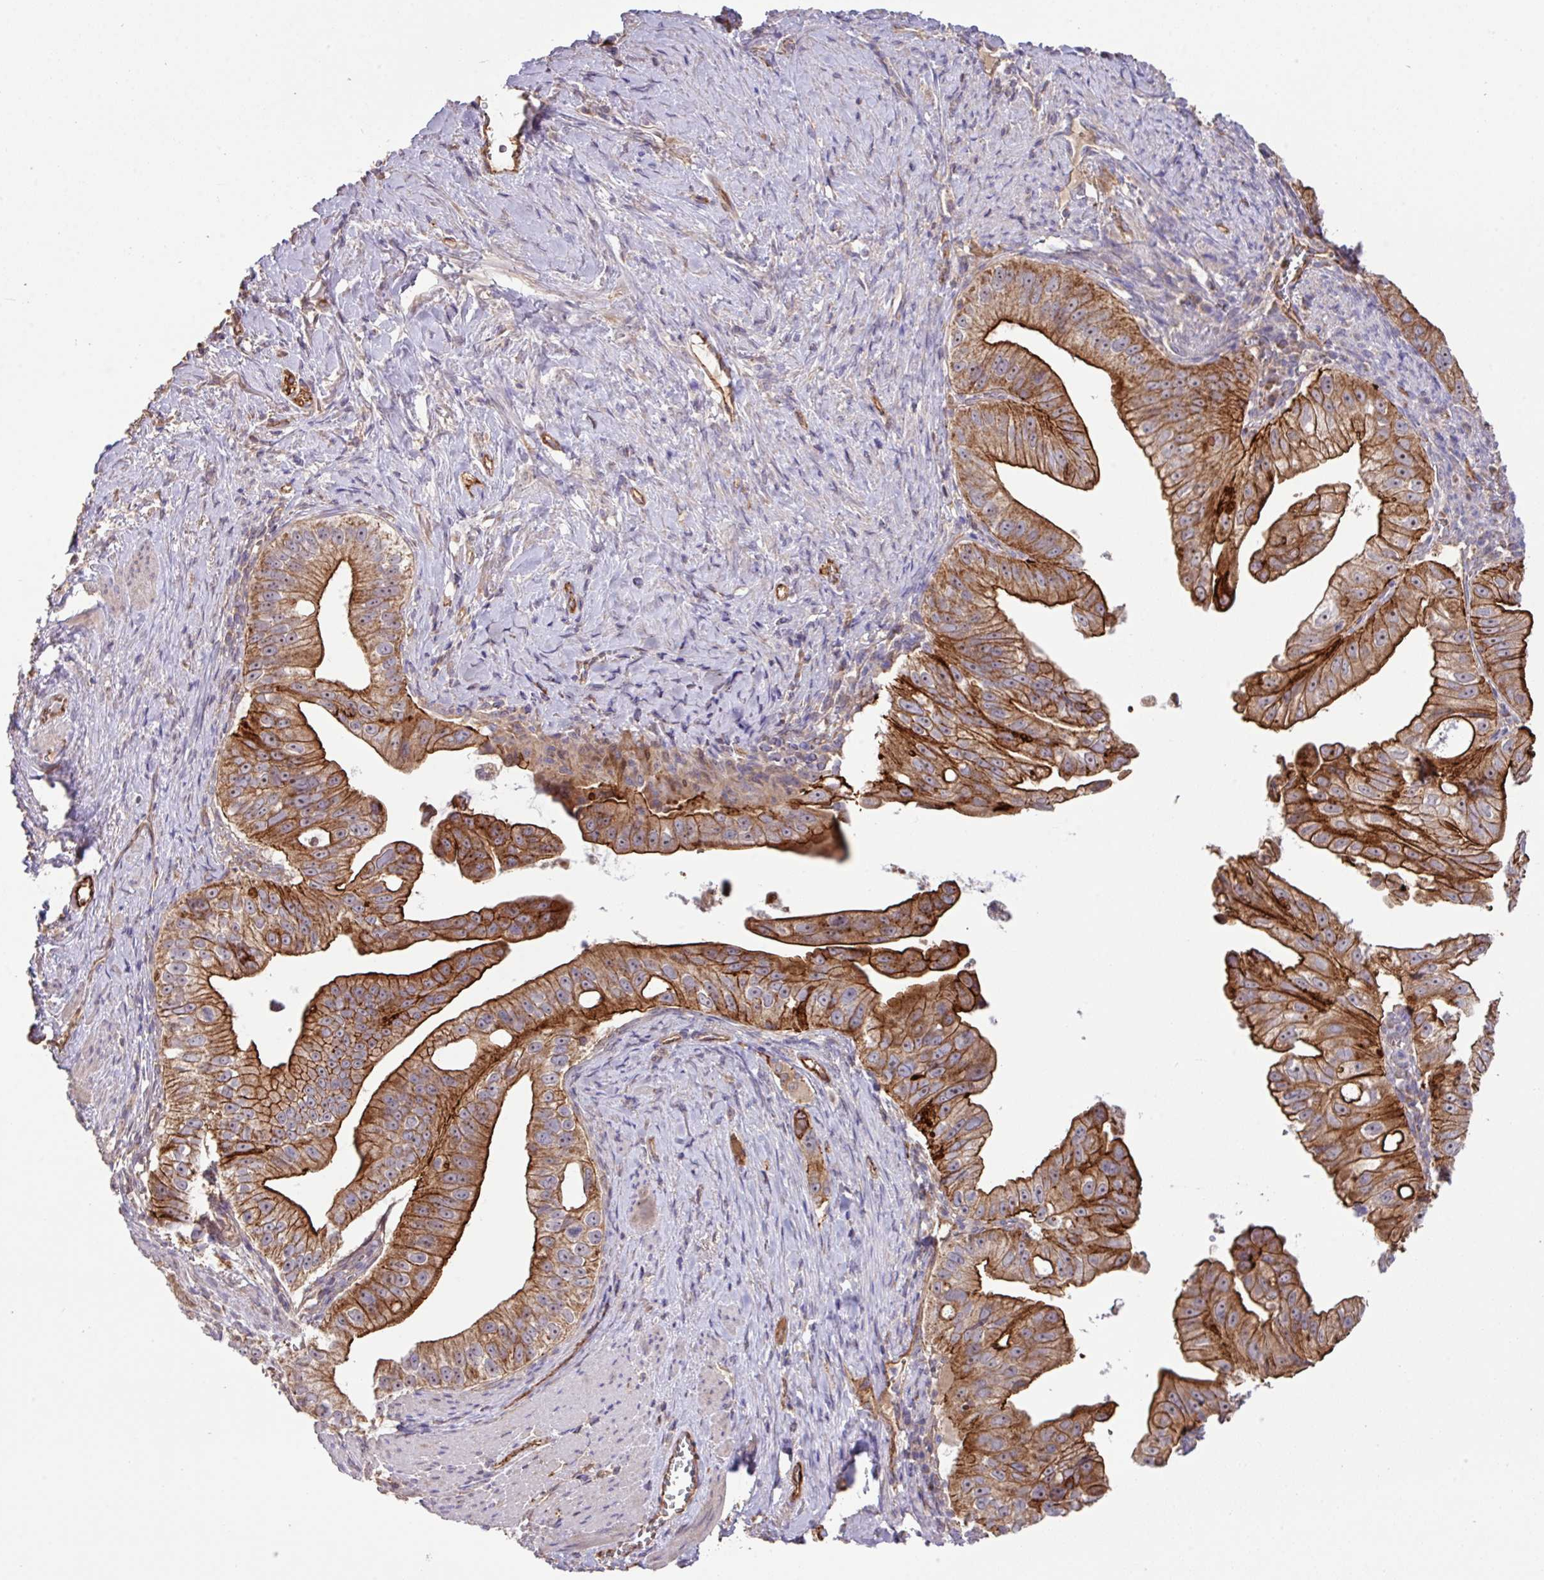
{"staining": {"intensity": "strong", "quantity": ">75%", "location": "cytoplasmic/membranous"}, "tissue": "pancreatic cancer", "cell_type": "Tumor cells", "image_type": "cancer", "snomed": [{"axis": "morphology", "description": "Adenocarcinoma, NOS"}, {"axis": "topography", "description": "Pancreas"}], "caption": "A high-resolution micrograph shows immunohistochemistry (IHC) staining of pancreatic adenocarcinoma, which exhibits strong cytoplasmic/membranous staining in approximately >75% of tumor cells.", "gene": "LRRC53", "patient": {"sex": "male", "age": 70}}